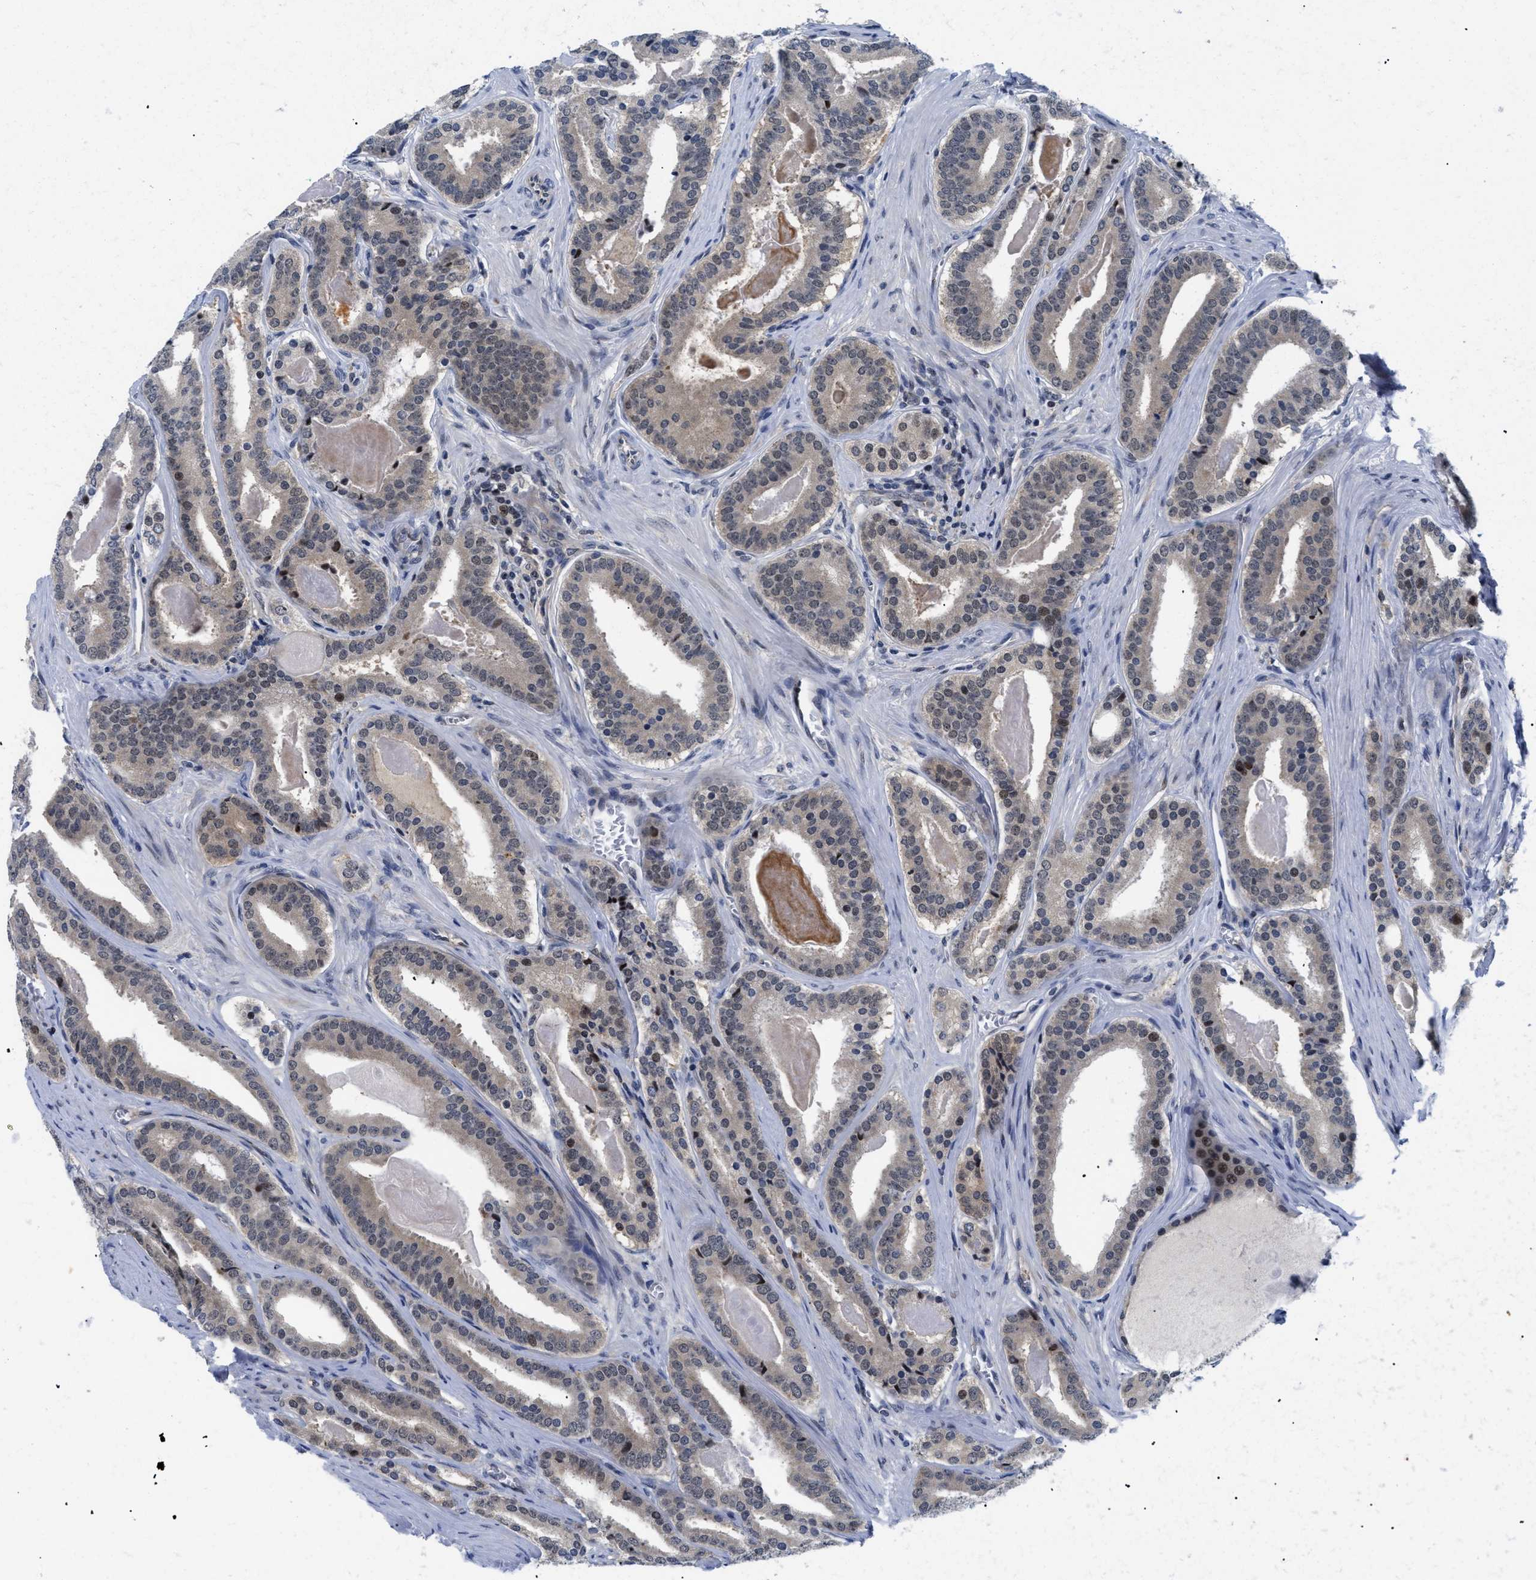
{"staining": {"intensity": "weak", "quantity": "25%-75%", "location": "cytoplasmic/membranous,nuclear"}, "tissue": "prostate cancer", "cell_type": "Tumor cells", "image_type": "cancer", "snomed": [{"axis": "morphology", "description": "Adenocarcinoma, High grade"}, {"axis": "topography", "description": "Prostate"}], "caption": "High-magnification brightfield microscopy of prostate cancer (high-grade adenocarcinoma) stained with DAB (3,3'-diaminobenzidine) (brown) and counterstained with hematoxylin (blue). tumor cells exhibit weak cytoplasmic/membranous and nuclear expression is seen in about25%-75% of cells.", "gene": "SLC29A2", "patient": {"sex": "male", "age": 60}}